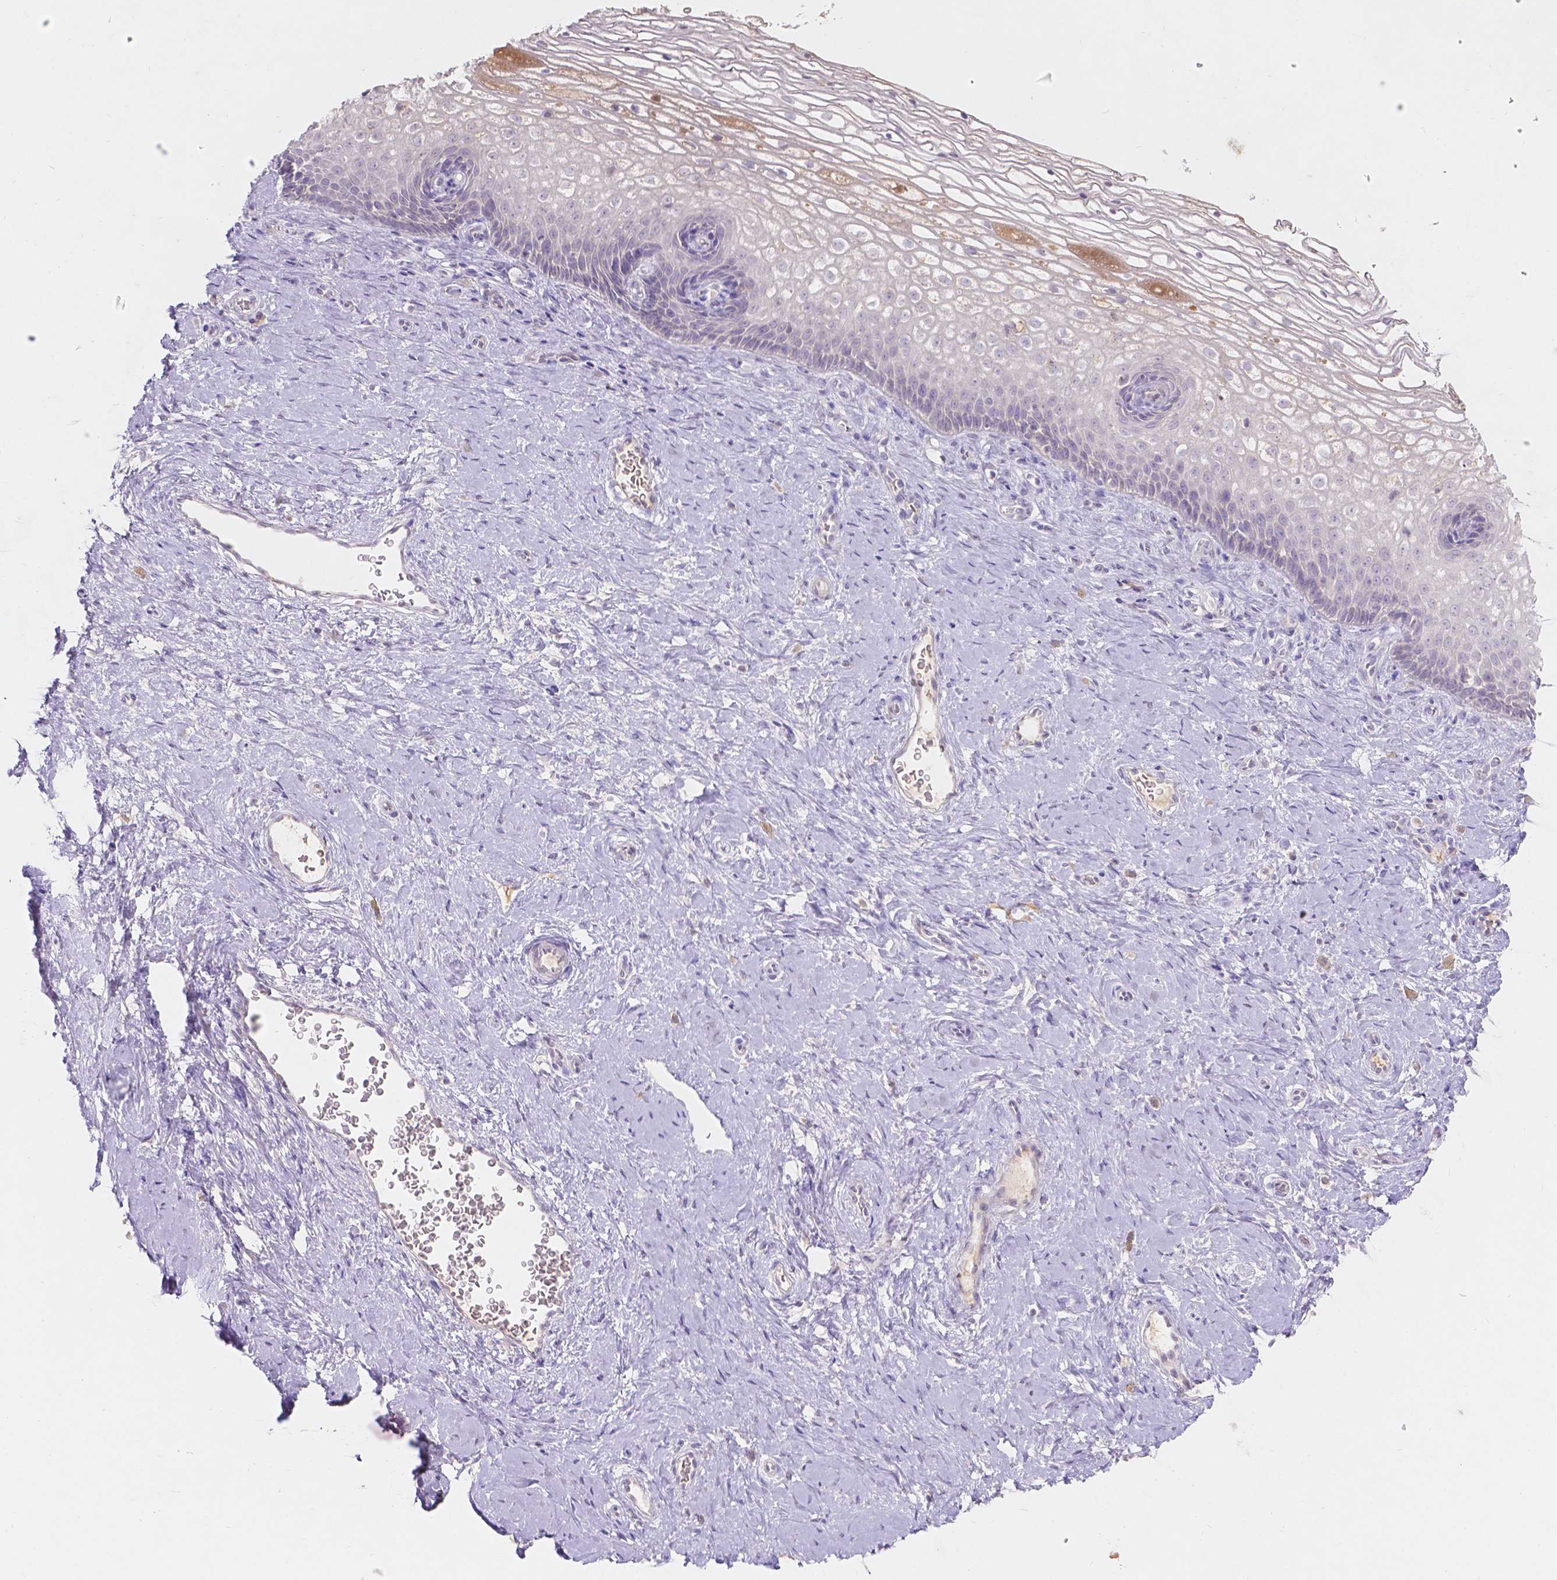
{"staining": {"intensity": "negative", "quantity": "none", "location": "none"}, "tissue": "cervix", "cell_type": "Glandular cells", "image_type": "normal", "snomed": [{"axis": "morphology", "description": "Normal tissue, NOS"}, {"axis": "topography", "description": "Cervix"}], "caption": "Glandular cells are negative for protein expression in benign human cervix. (DAB (3,3'-diaminobenzidine) immunohistochemistry visualized using brightfield microscopy, high magnification).", "gene": "DCAF4L1", "patient": {"sex": "female", "age": 34}}